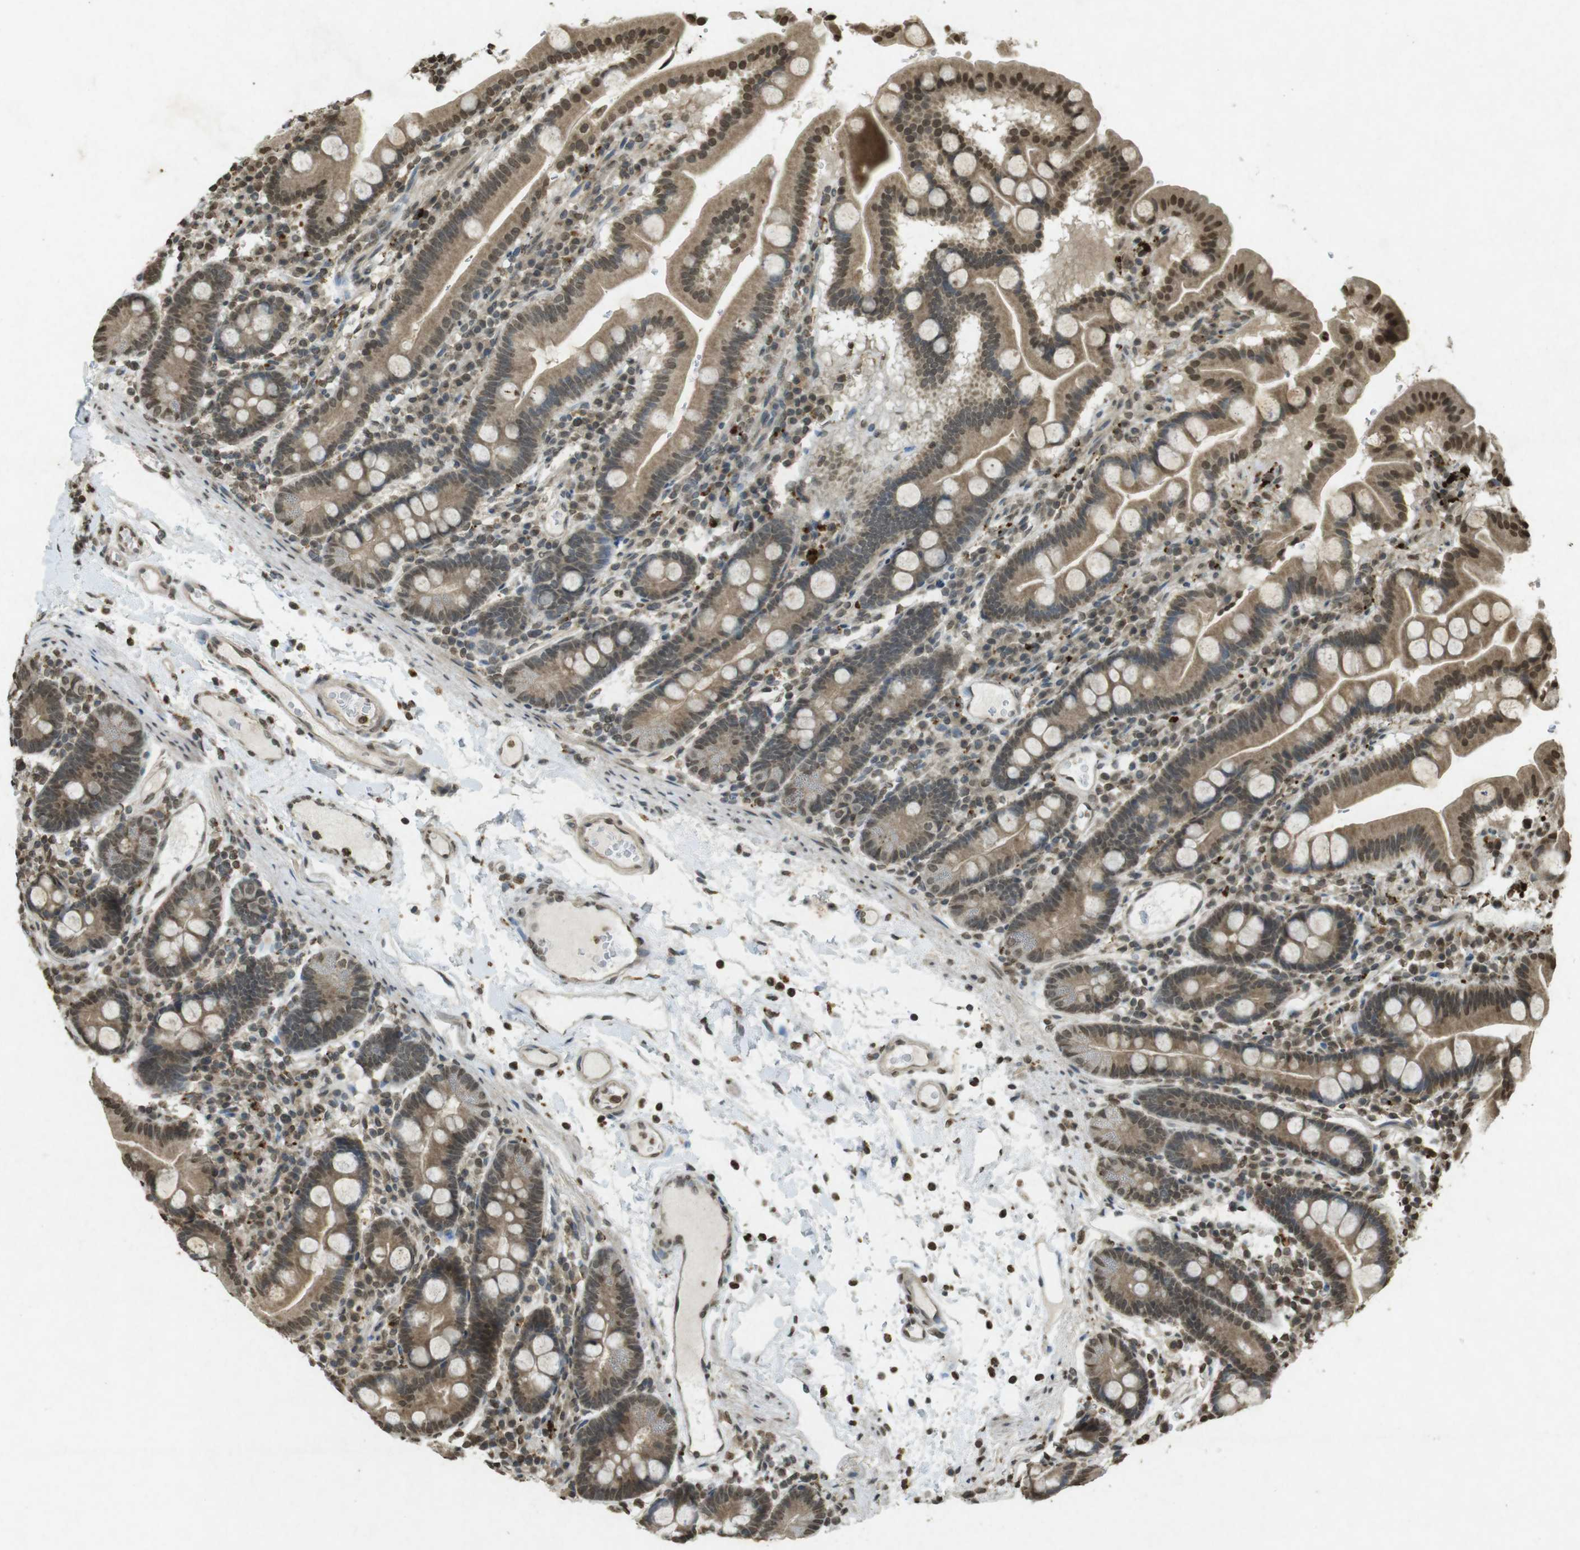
{"staining": {"intensity": "moderate", "quantity": ">75%", "location": "cytoplasmic/membranous,nuclear"}, "tissue": "duodenum", "cell_type": "Glandular cells", "image_type": "normal", "snomed": [{"axis": "morphology", "description": "Normal tissue, NOS"}, {"axis": "topography", "description": "Duodenum"}], "caption": "Brown immunohistochemical staining in normal human duodenum reveals moderate cytoplasmic/membranous,nuclear positivity in about >75% of glandular cells.", "gene": "ORC4", "patient": {"sex": "male", "age": 50}}